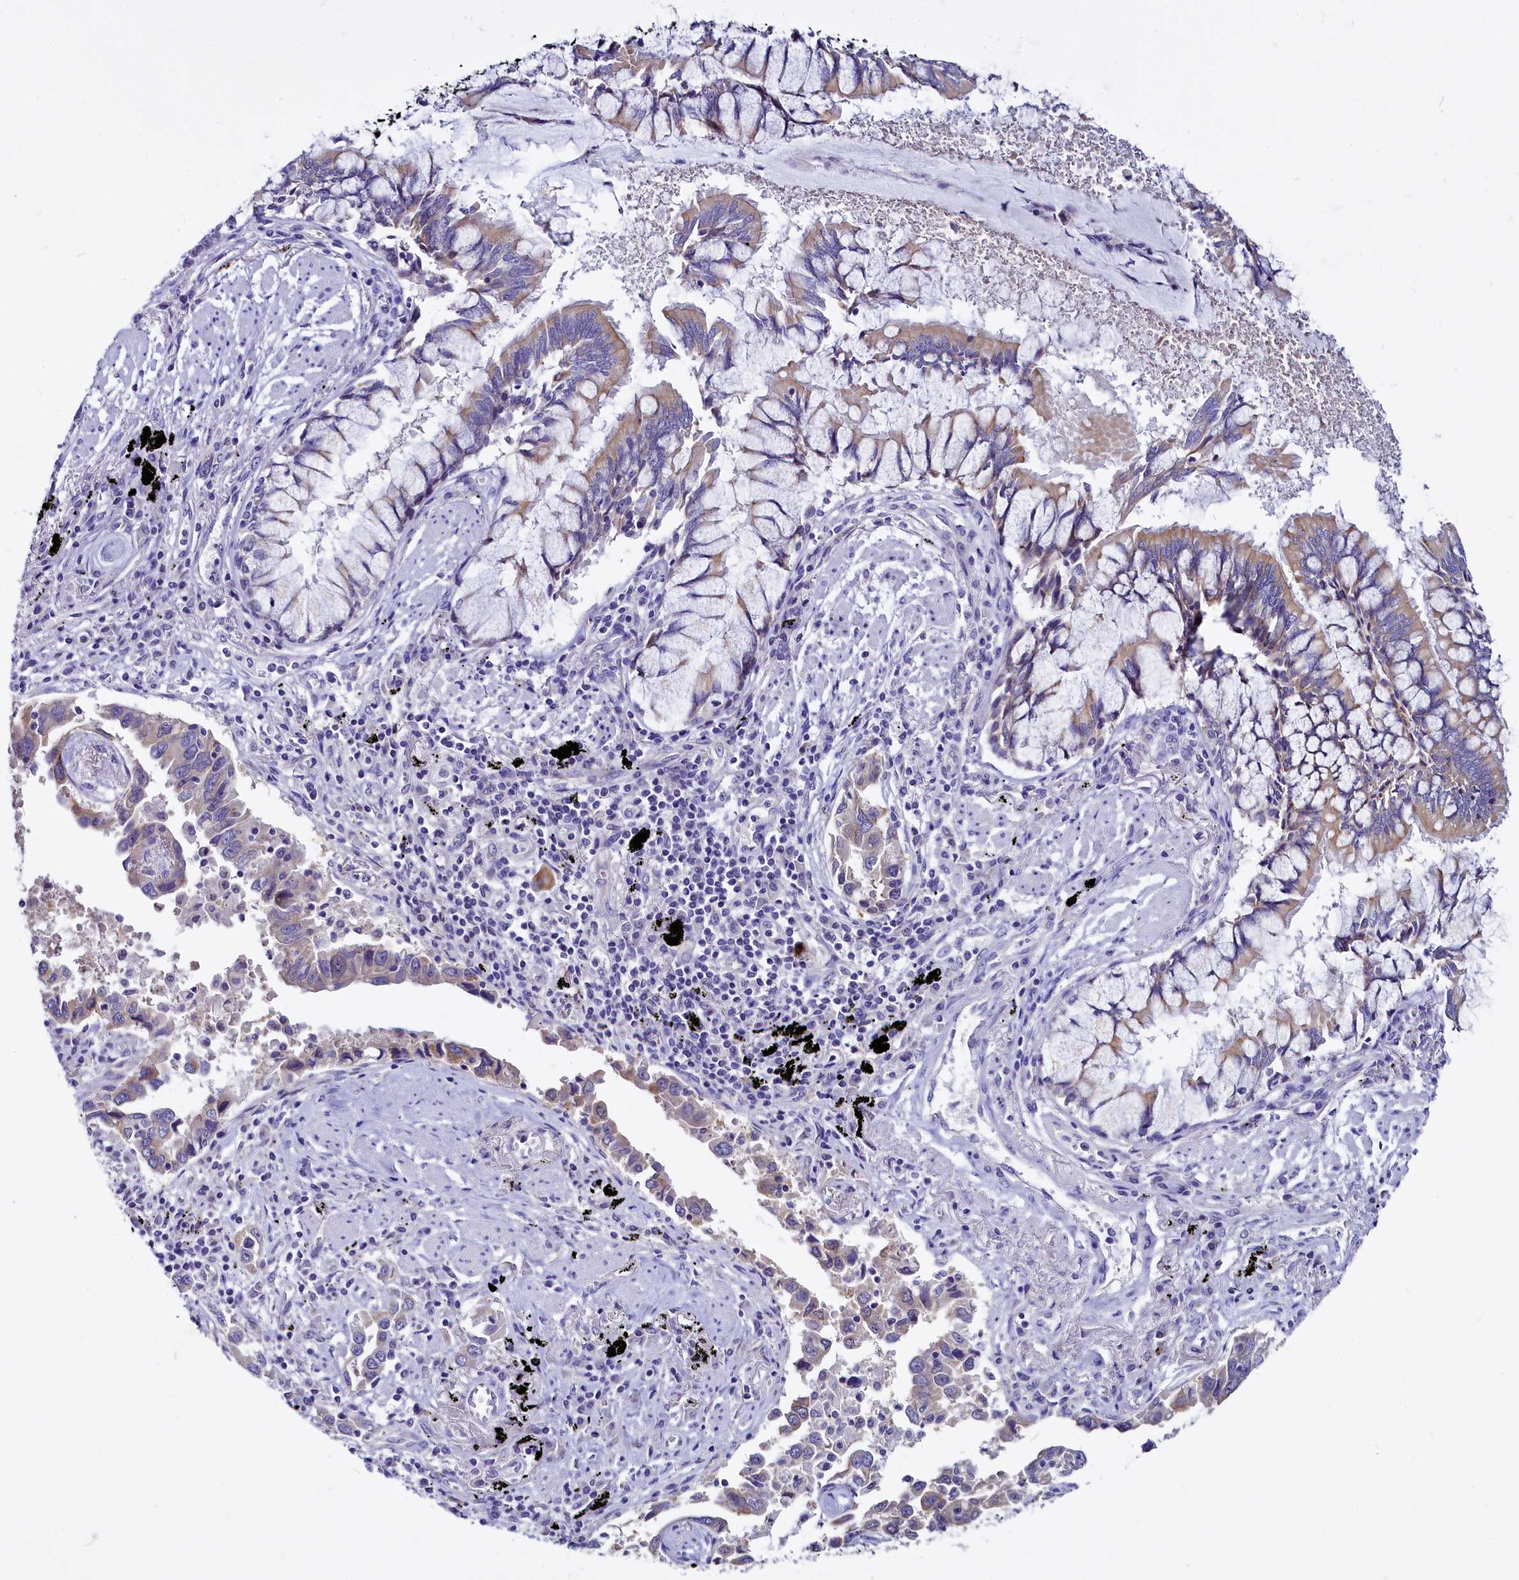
{"staining": {"intensity": "weak", "quantity": "<25%", "location": "cytoplasmic/membranous"}, "tissue": "lung cancer", "cell_type": "Tumor cells", "image_type": "cancer", "snomed": [{"axis": "morphology", "description": "Adenocarcinoma, NOS"}, {"axis": "topography", "description": "Lung"}], "caption": "Lung adenocarcinoma stained for a protein using immunohistochemistry (IHC) demonstrates no positivity tumor cells.", "gene": "CEP170", "patient": {"sex": "male", "age": 67}}